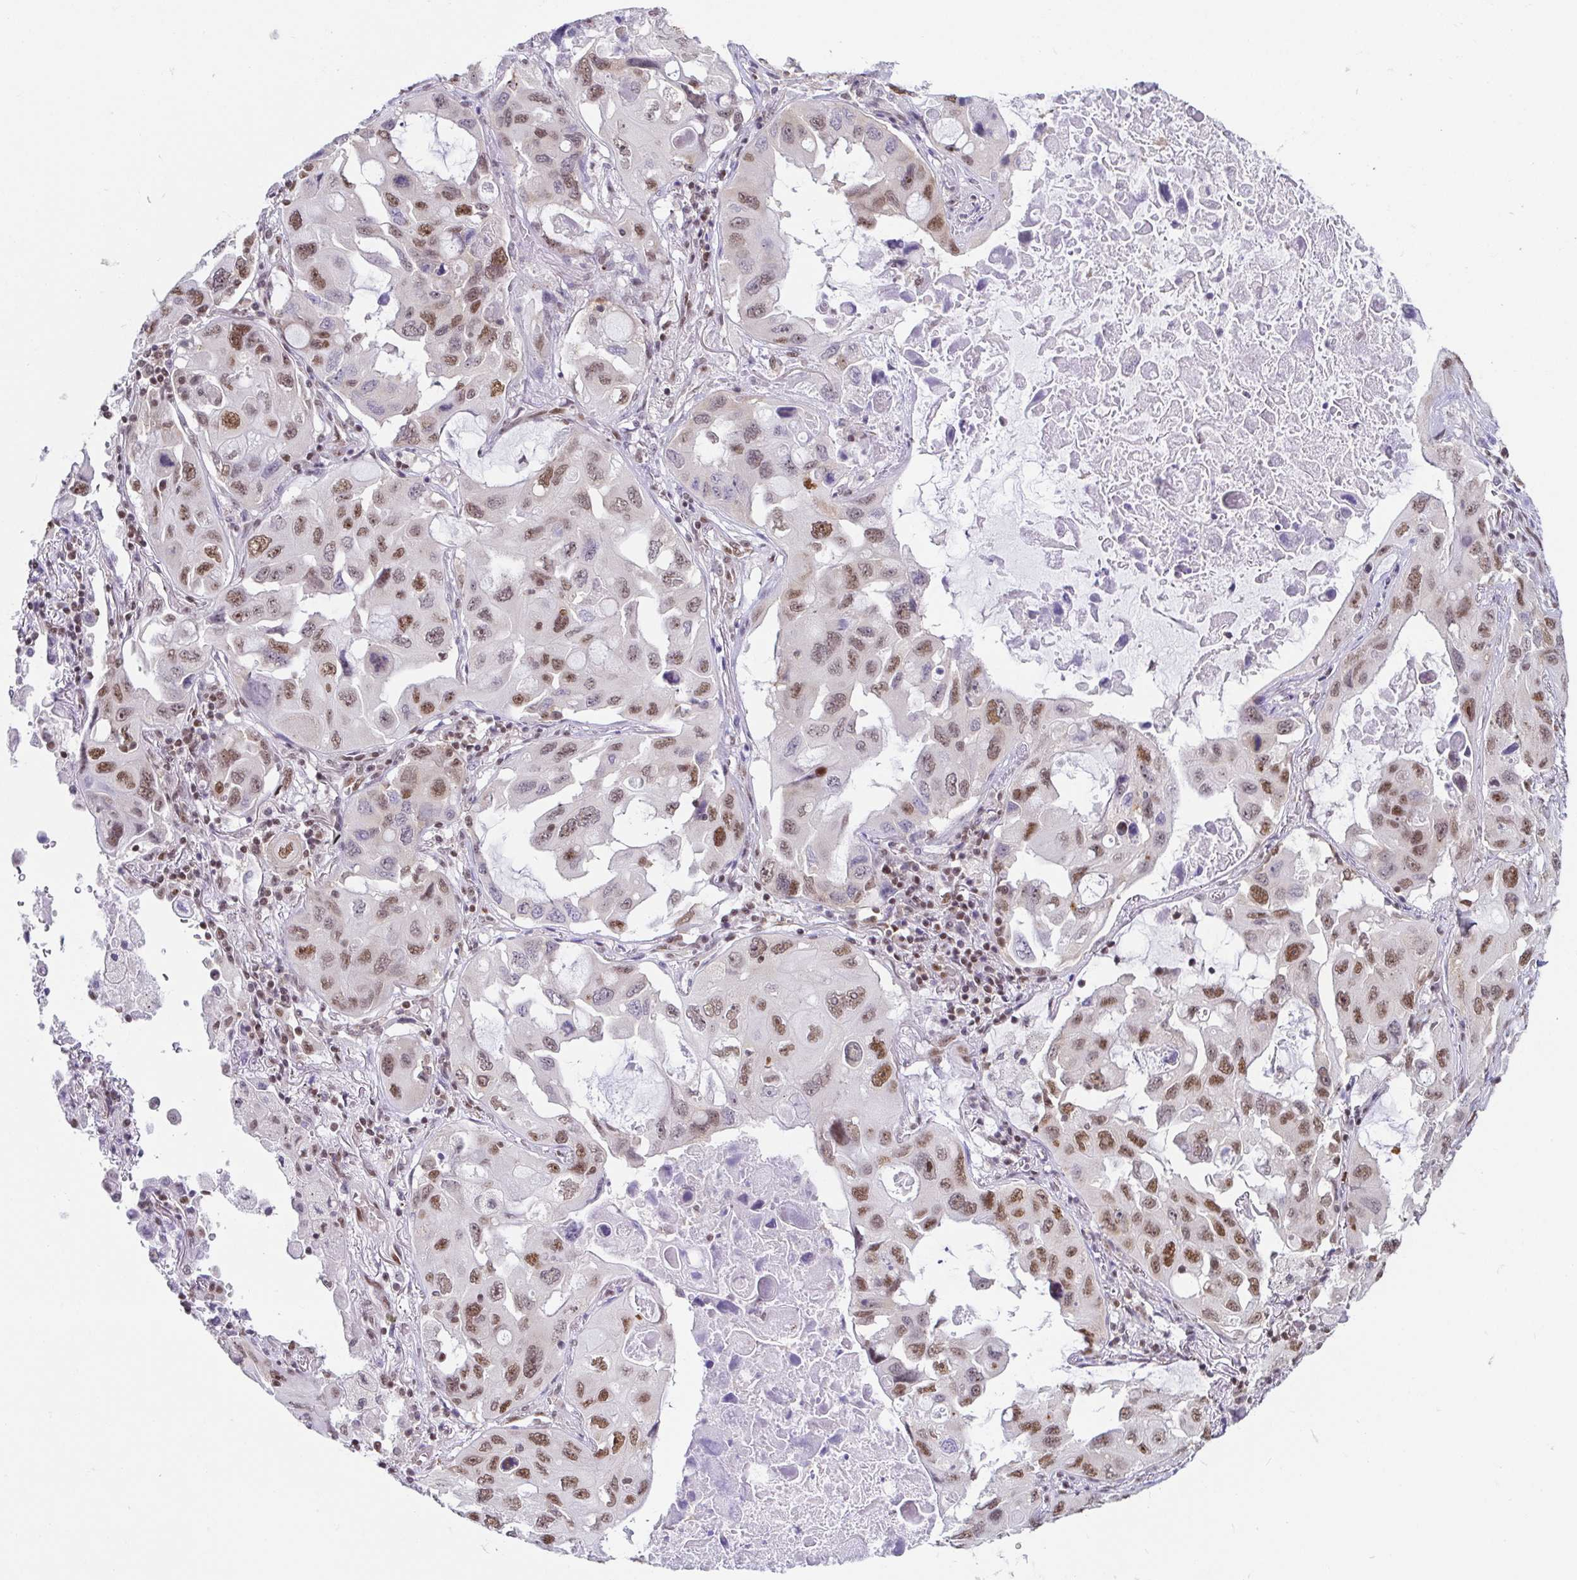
{"staining": {"intensity": "moderate", "quantity": "25%-75%", "location": "nuclear"}, "tissue": "lung cancer", "cell_type": "Tumor cells", "image_type": "cancer", "snomed": [{"axis": "morphology", "description": "Squamous cell carcinoma, NOS"}, {"axis": "topography", "description": "Lung"}], "caption": "Protein analysis of lung cancer (squamous cell carcinoma) tissue shows moderate nuclear expression in approximately 25%-75% of tumor cells.", "gene": "EWSR1", "patient": {"sex": "female", "age": 73}}